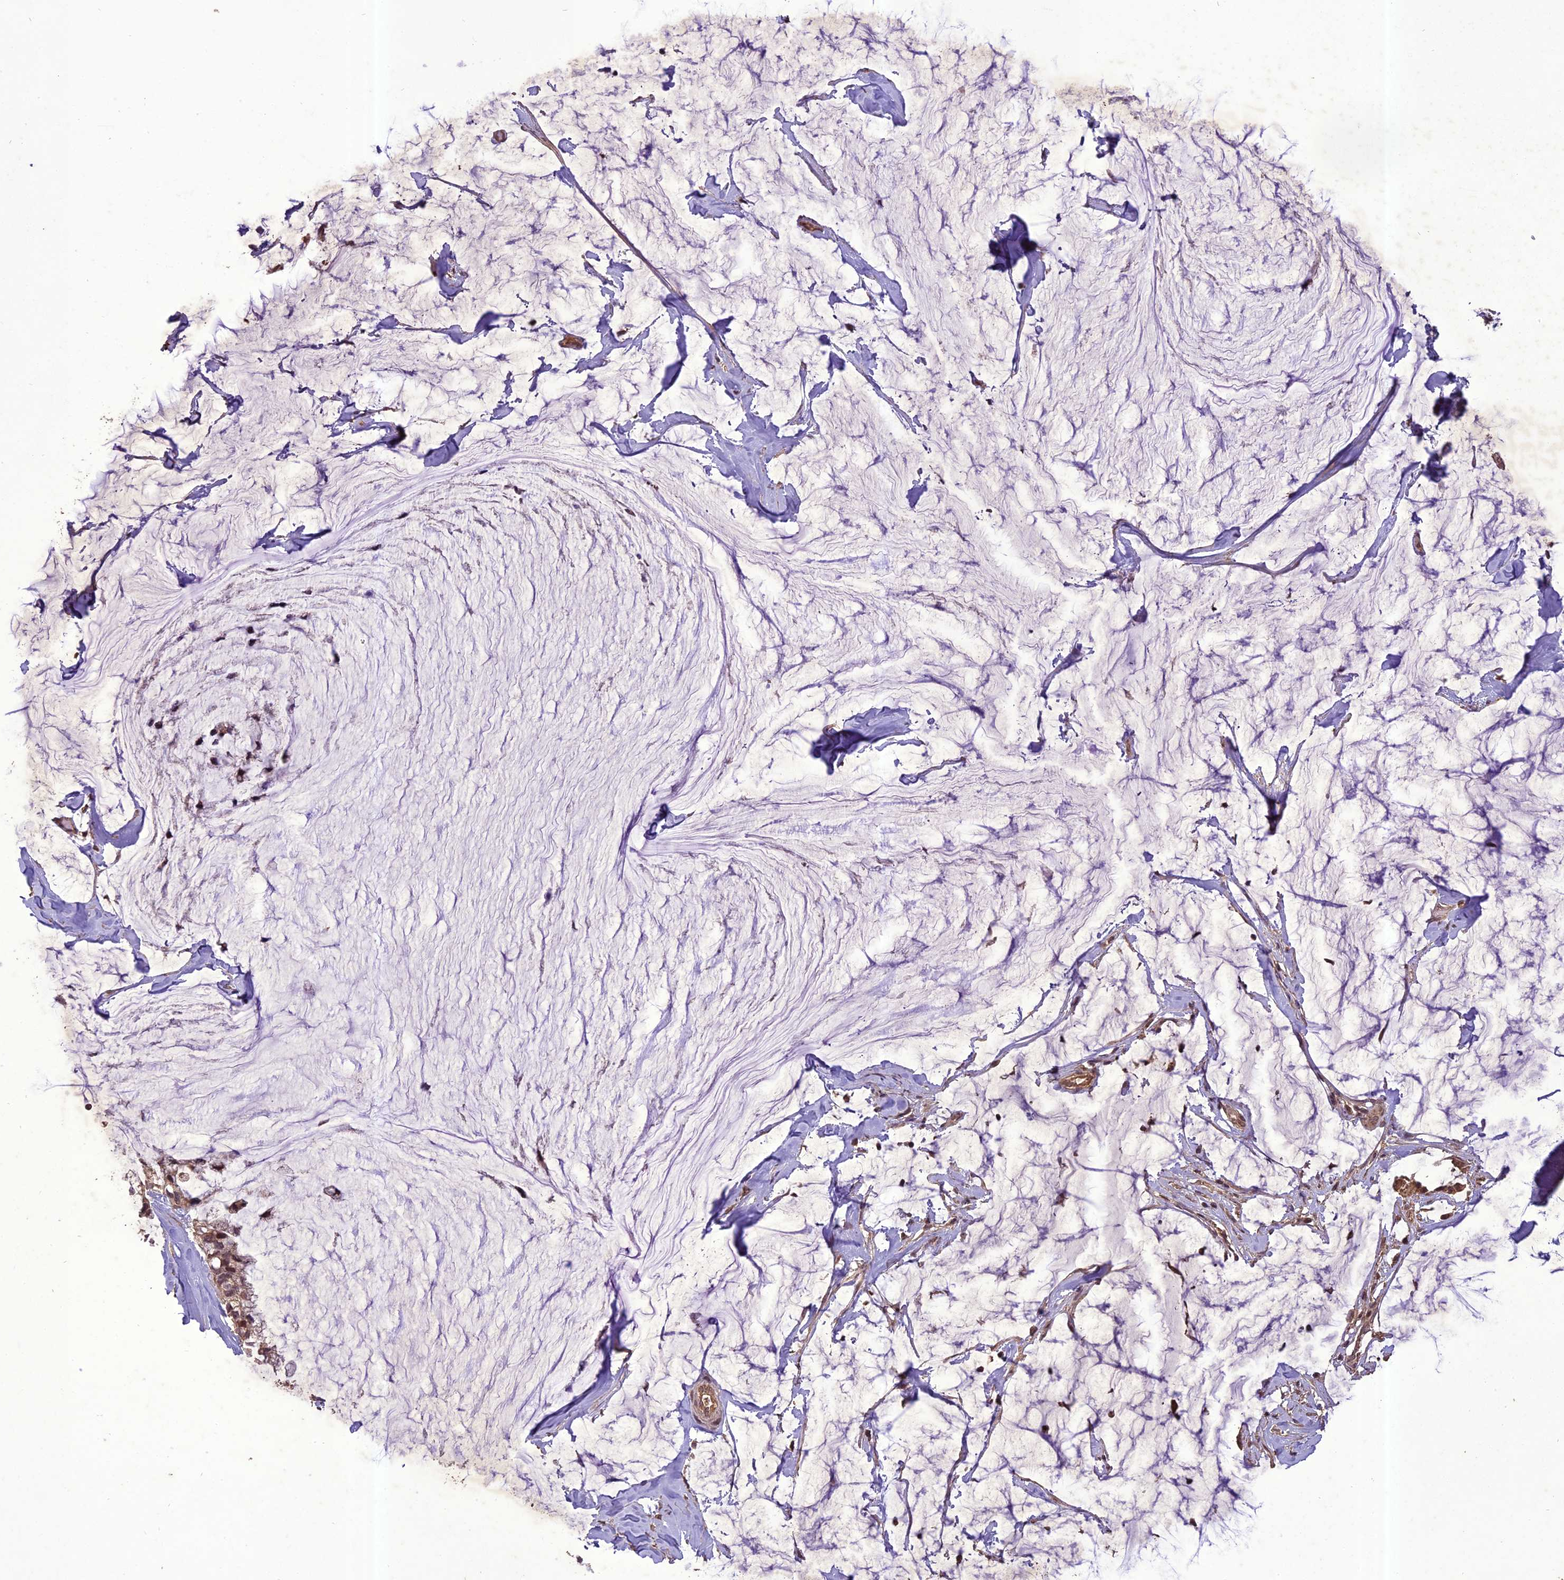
{"staining": {"intensity": "moderate", "quantity": ">75%", "location": "cytoplasmic/membranous,nuclear"}, "tissue": "ovarian cancer", "cell_type": "Tumor cells", "image_type": "cancer", "snomed": [{"axis": "morphology", "description": "Cystadenocarcinoma, mucinous, NOS"}, {"axis": "topography", "description": "Ovary"}], "caption": "A micrograph of human ovarian cancer (mucinous cystadenocarcinoma) stained for a protein exhibits moderate cytoplasmic/membranous and nuclear brown staining in tumor cells. (IHC, brightfield microscopy, high magnification).", "gene": "TIGD7", "patient": {"sex": "female", "age": 39}}